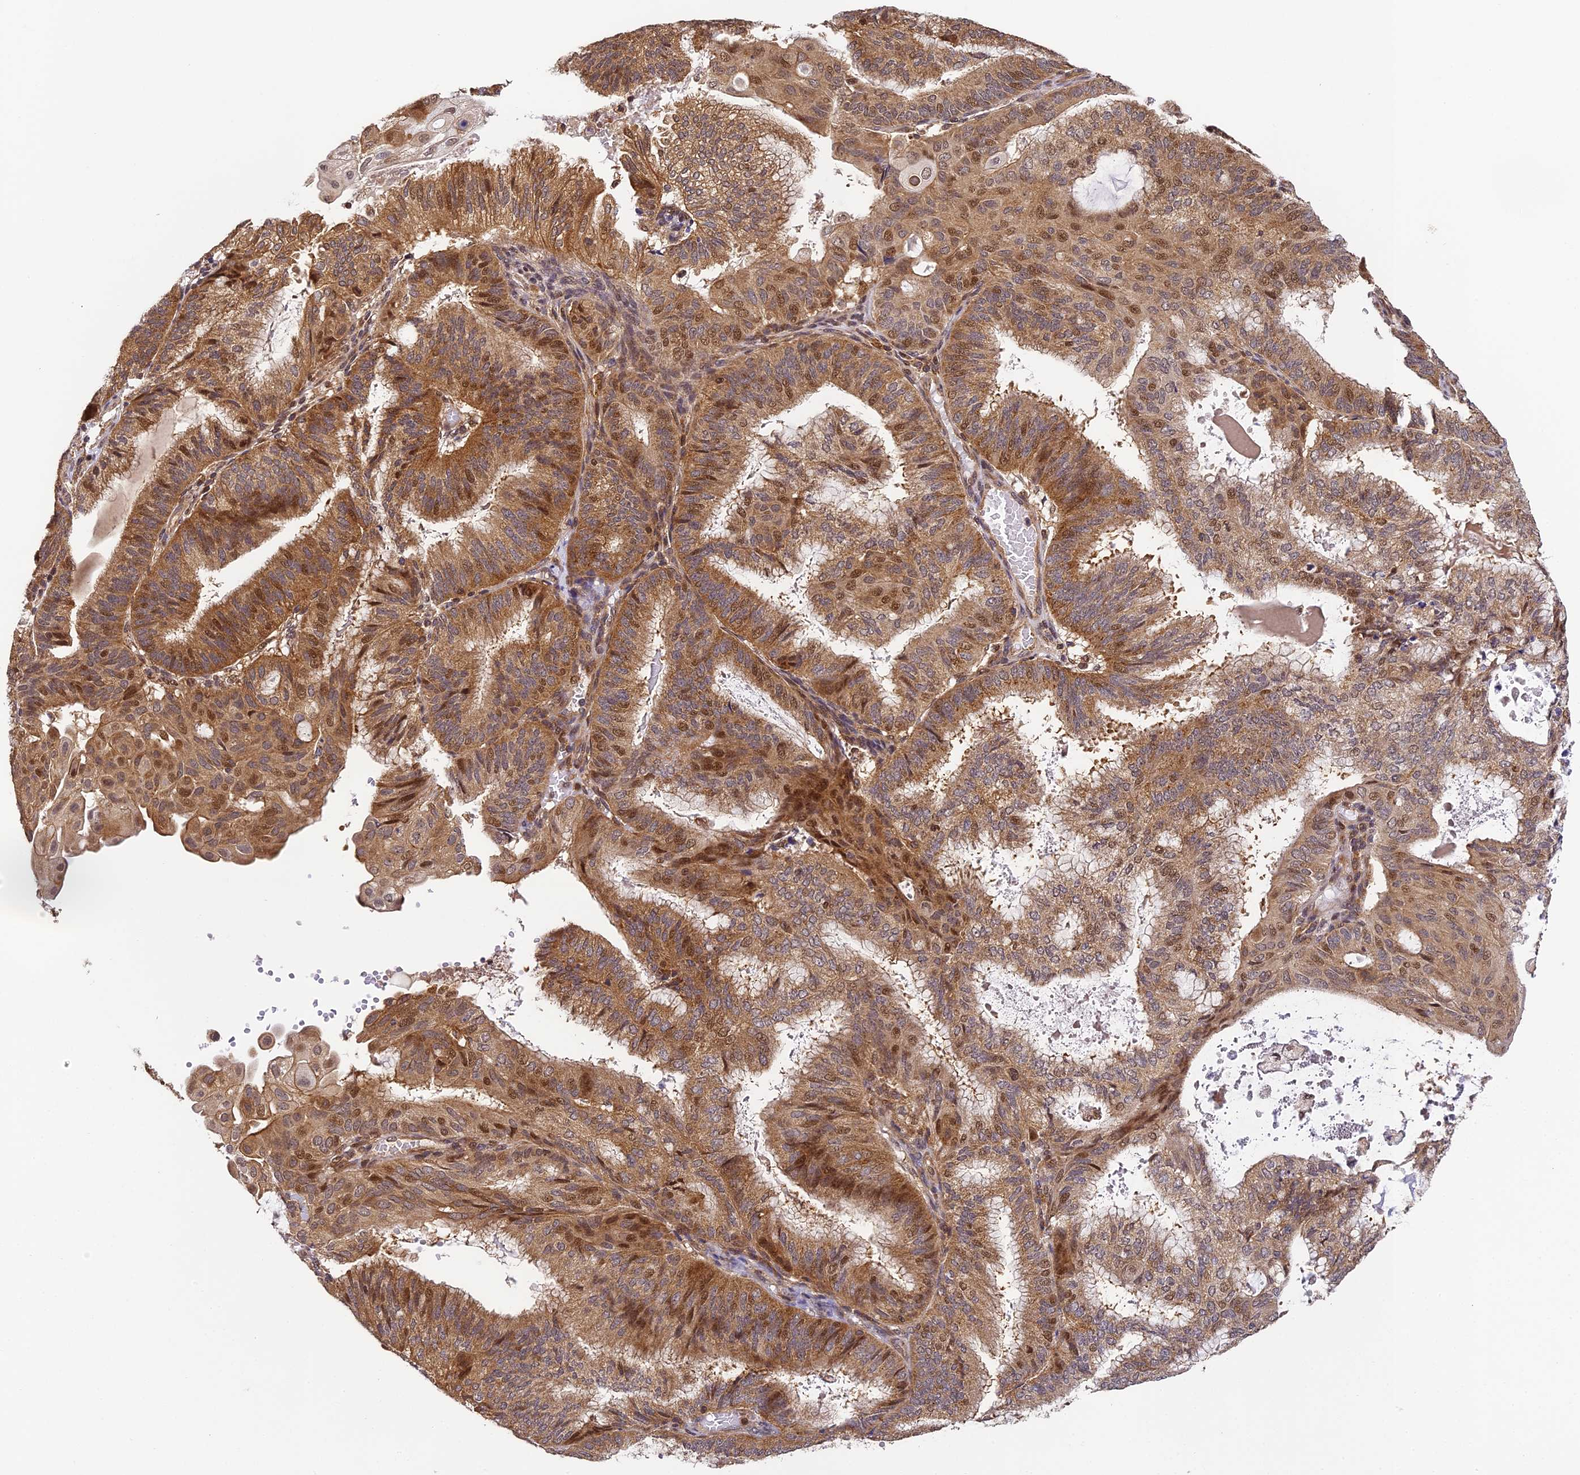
{"staining": {"intensity": "moderate", "quantity": ">75%", "location": "cytoplasmic/membranous,nuclear"}, "tissue": "endometrial cancer", "cell_type": "Tumor cells", "image_type": "cancer", "snomed": [{"axis": "morphology", "description": "Adenocarcinoma, NOS"}, {"axis": "topography", "description": "Endometrium"}], "caption": "A histopathology image of endometrial cancer (adenocarcinoma) stained for a protein demonstrates moderate cytoplasmic/membranous and nuclear brown staining in tumor cells.", "gene": "ZNF443", "patient": {"sex": "female", "age": 49}}